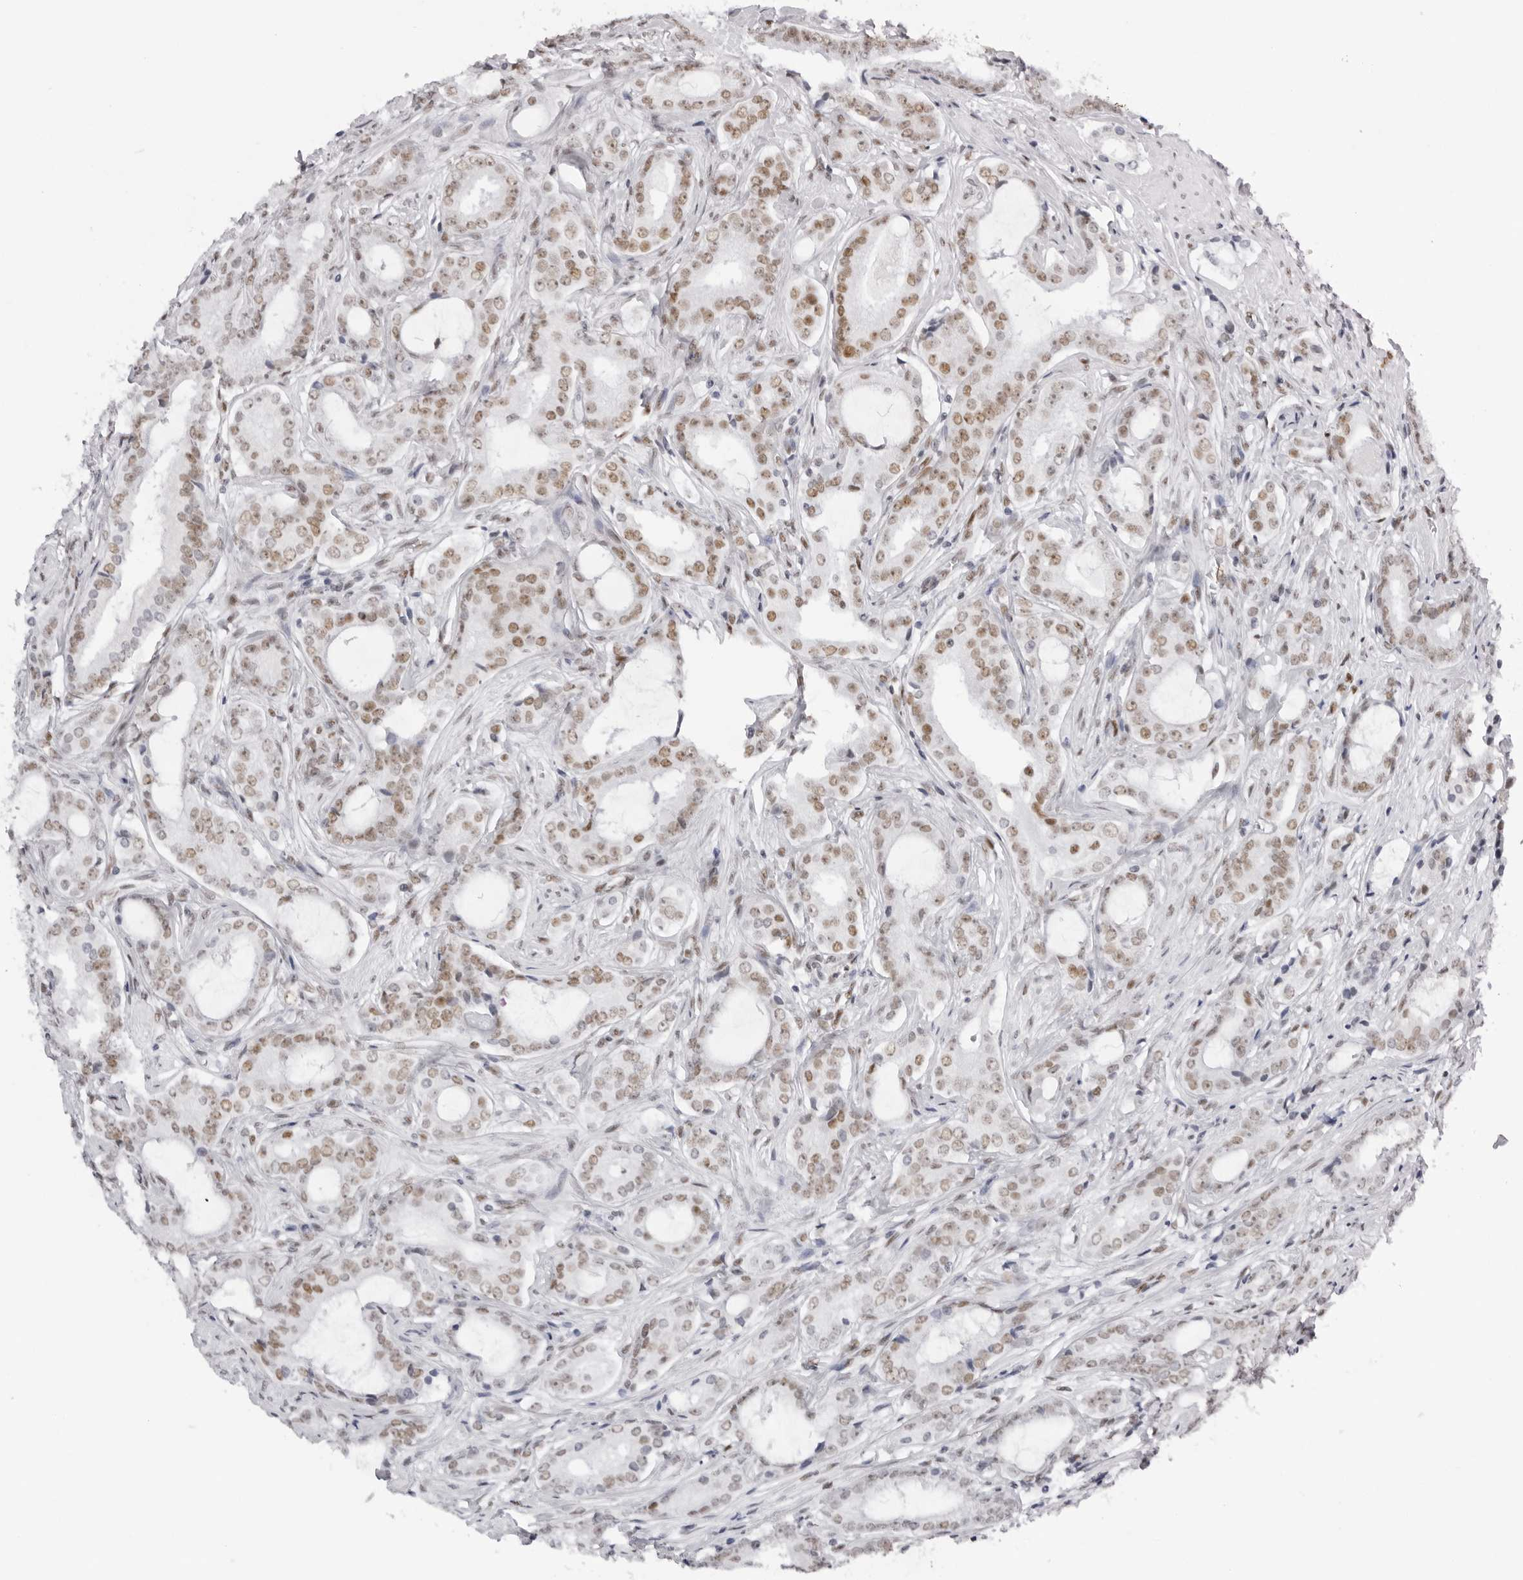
{"staining": {"intensity": "moderate", "quantity": "25%-75%", "location": "nuclear"}, "tissue": "prostate cancer", "cell_type": "Tumor cells", "image_type": "cancer", "snomed": [{"axis": "morphology", "description": "Adenocarcinoma, High grade"}, {"axis": "topography", "description": "Prostate"}], "caption": "A brown stain highlights moderate nuclear expression of a protein in human prostate cancer (high-grade adenocarcinoma) tumor cells. (Stains: DAB (3,3'-diaminobenzidine) in brown, nuclei in blue, Microscopy: brightfield microscopy at high magnification).", "gene": "IRF2BP2", "patient": {"sex": "male", "age": 73}}